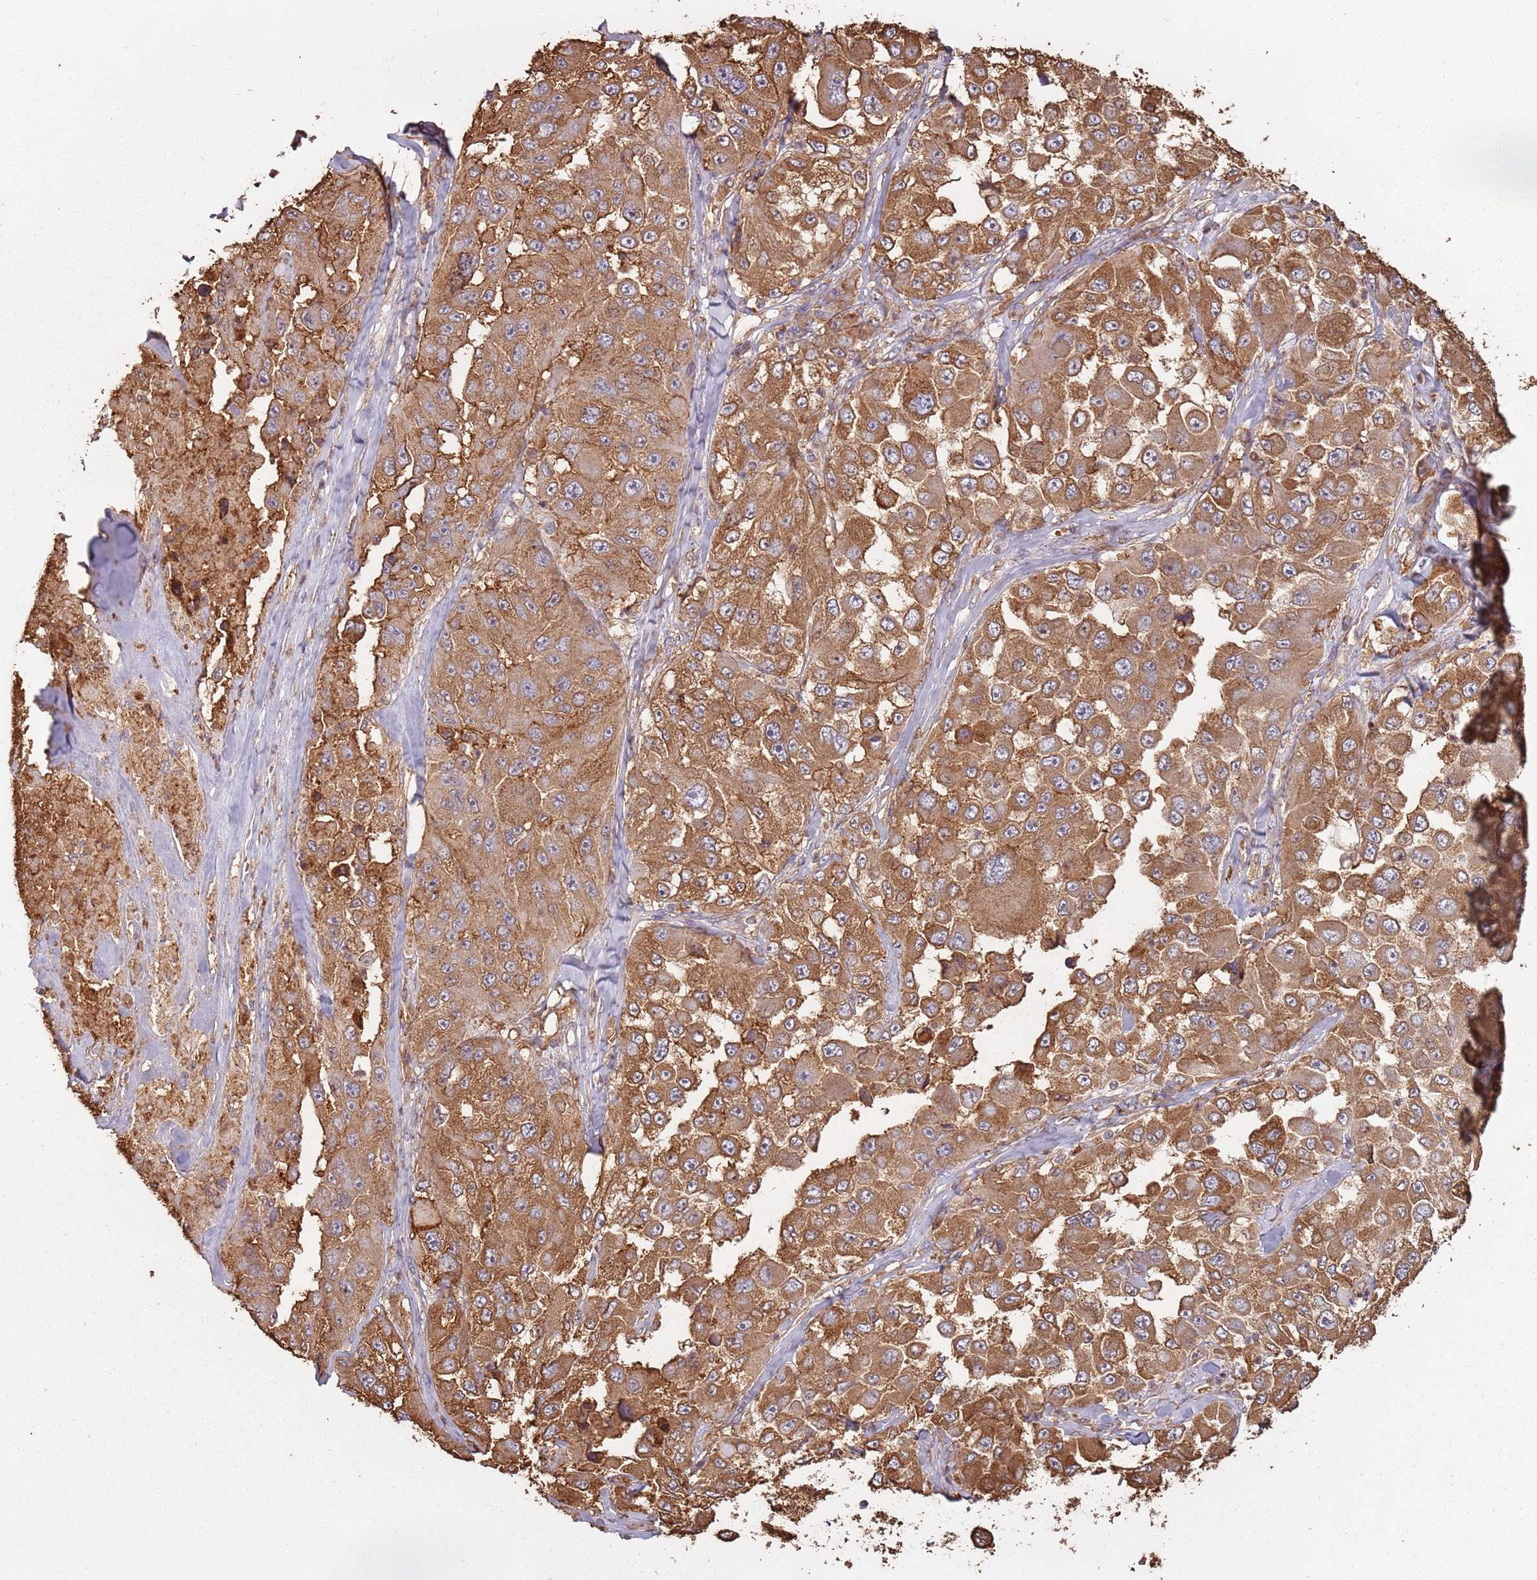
{"staining": {"intensity": "moderate", "quantity": ">75%", "location": "cytoplasmic/membranous"}, "tissue": "melanoma", "cell_type": "Tumor cells", "image_type": "cancer", "snomed": [{"axis": "morphology", "description": "Malignant melanoma, Metastatic site"}, {"axis": "topography", "description": "Lymph node"}], "caption": "Approximately >75% of tumor cells in human malignant melanoma (metastatic site) exhibit moderate cytoplasmic/membranous protein staining as visualized by brown immunohistochemical staining.", "gene": "ATOSB", "patient": {"sex": "male", "age": 62}}